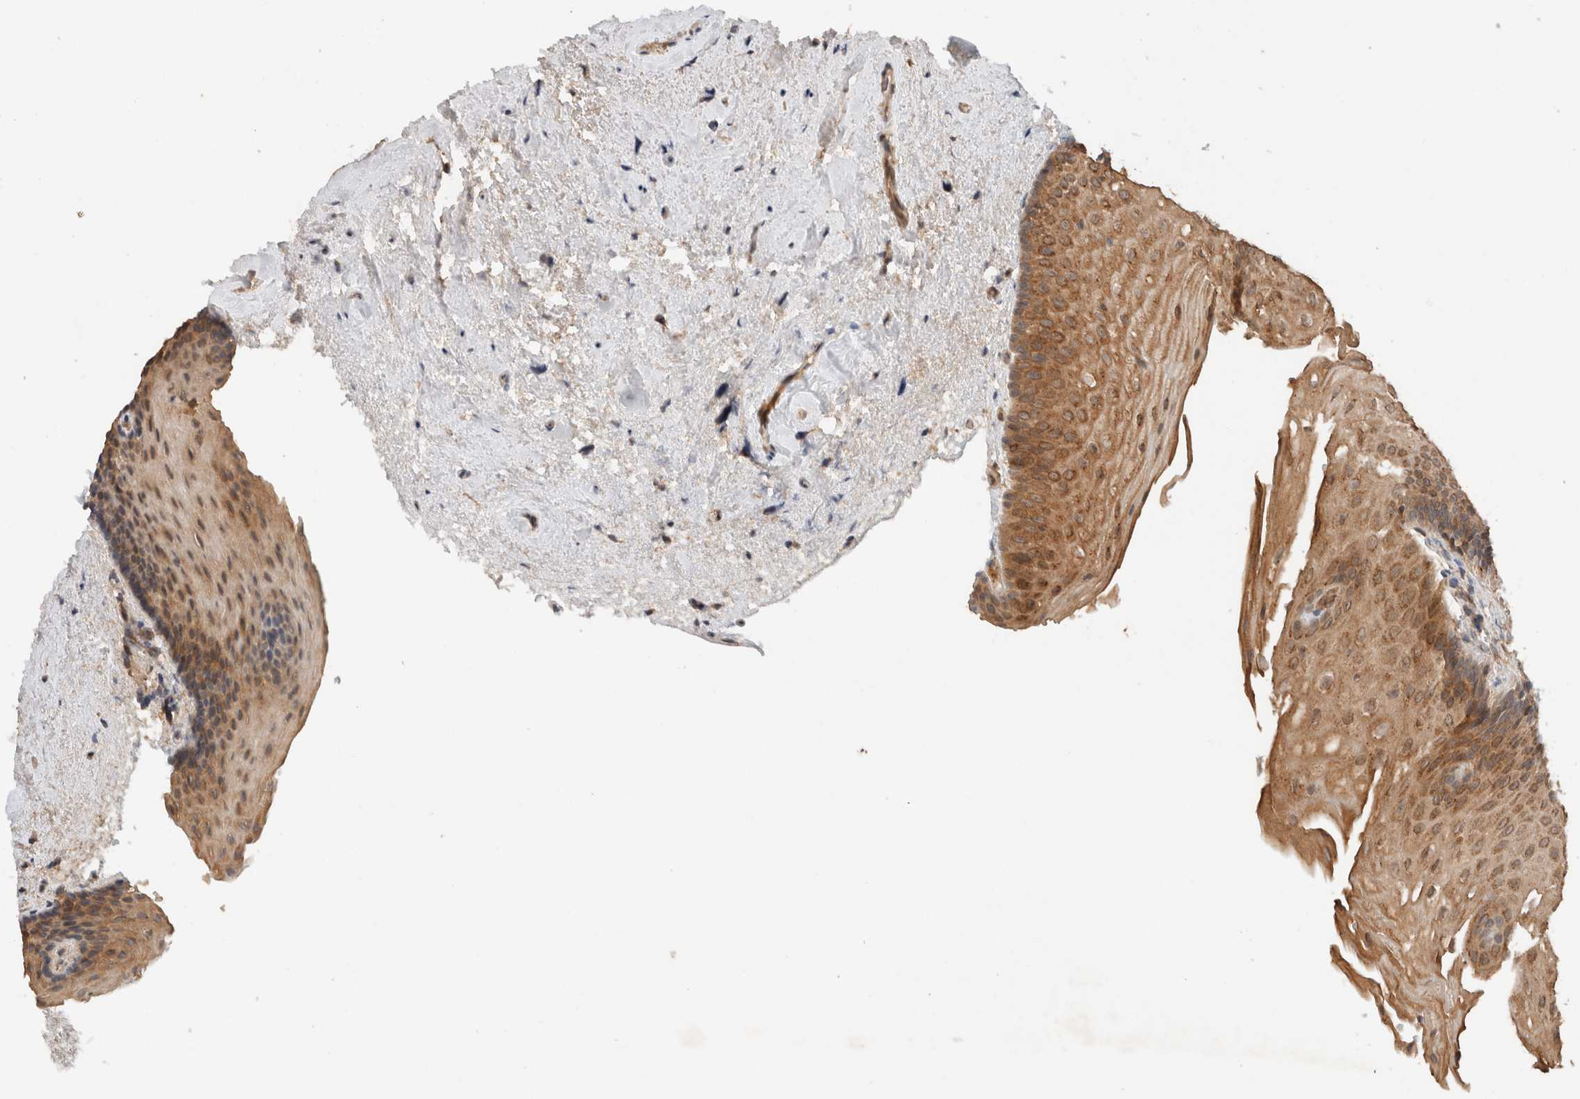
{"staining": {"intensity": "moderate", "quantity": ">75%", "location": "cytoplasmic/membranous"}, "tissue": "urinary bladder", "cell_type": "Urothelial cells", "image_type": "normal", "snomed": [{"axis": "morphology", "description": "Normal tissue, NOS"}, {"axis": "topography", "description": "Urinary bladder"}], "caption": "Urinary bladder stained with a protein marker demonstrates moderate staining in urothelial cells.", "gene": "ARFGEF2", "patient": {"sex": "female", "age": 67}}